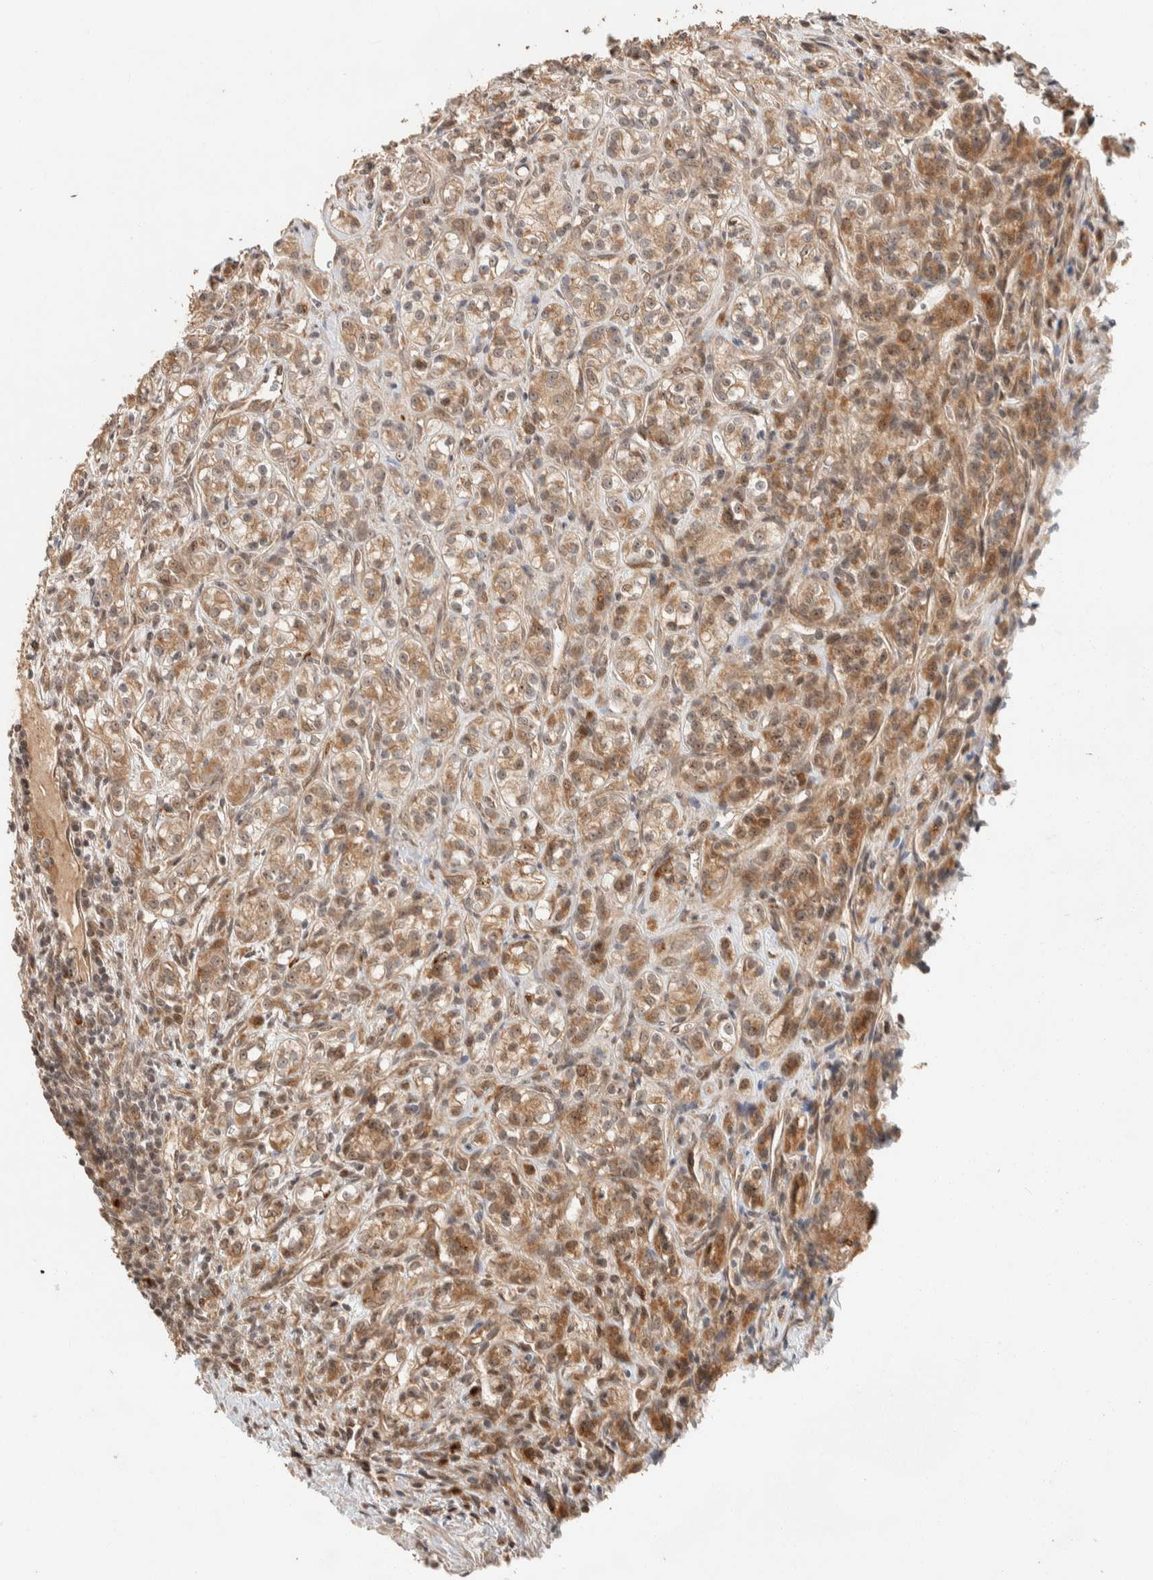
{"staining": {"intensity": "moderate", "quantity": ">75%", "location": "cytoplasmic/membranous"}, "tissue": "renal cancer", "cell_type": "Tumor cells", "image_type": "cancer", "snomed": [{"axis": "morphology", "description": "Adenocarcinoma, NOS"}, {"axis": "topography", "description": "Kidney"}], "caption": "Renal adenocarcinoma tissue shows moderate cytoplasmic/membranous expression in approximately >75% of tumor cells, visualized by immunohistochemistry.", "gene": "ZBTB2", "patient": {"sex": "male", "age": 77}}